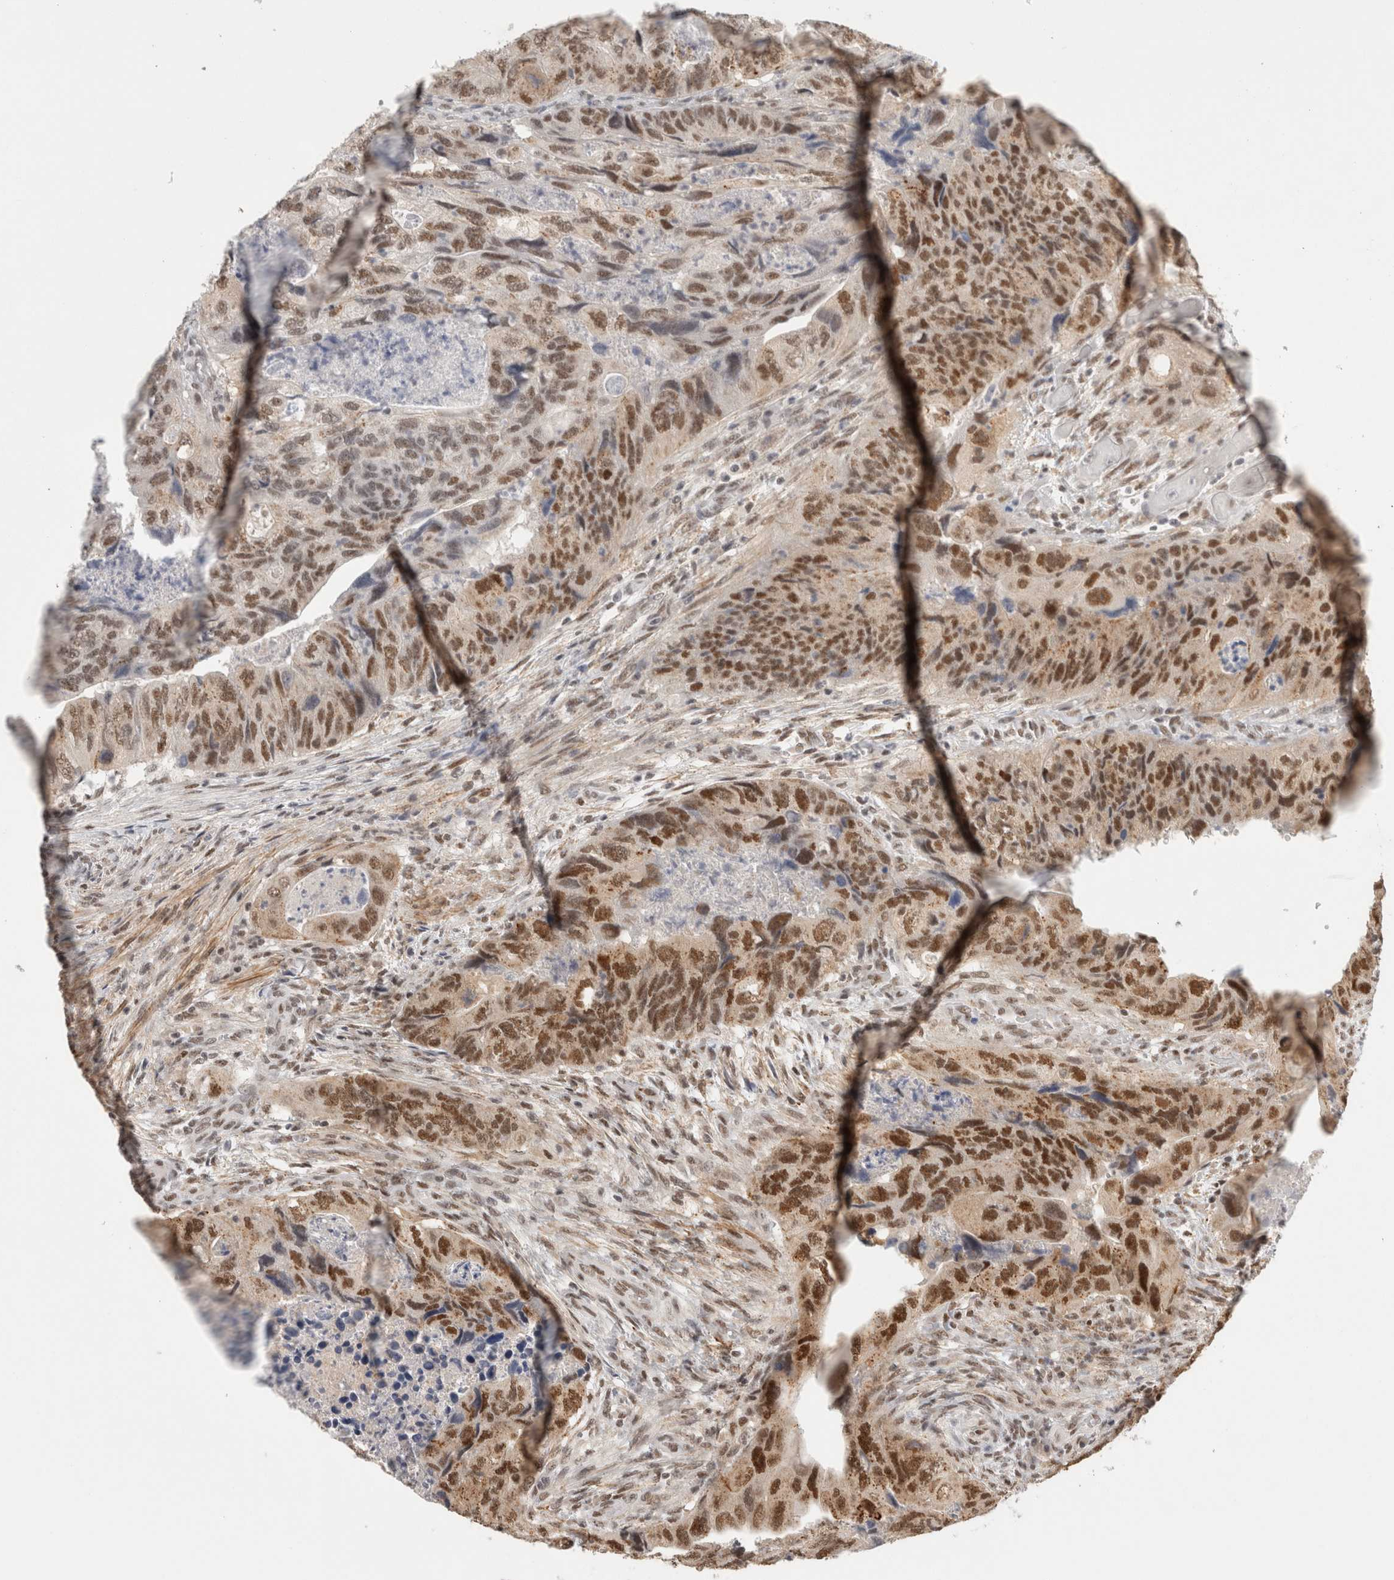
{"staining": {"intensity": "strong", "quantity": "25%-75%", "location": "nuclear"}, "tissue": "colorectal cancer", "cell_type": "Tumor cells", "image_type": "cancer", "snomed": [{"axis": "morphology", "description": "Adenocarcinoma, NOS"}, {"axis": "topography", "description": "Rectum"}], "caption": "A histopathology image of human colorectal cancer stained for a protein reveals strong nuclear brown staining in tumor cells.", "gene": "ZNF830", "patient": {"sex": "male", "age": 63}}